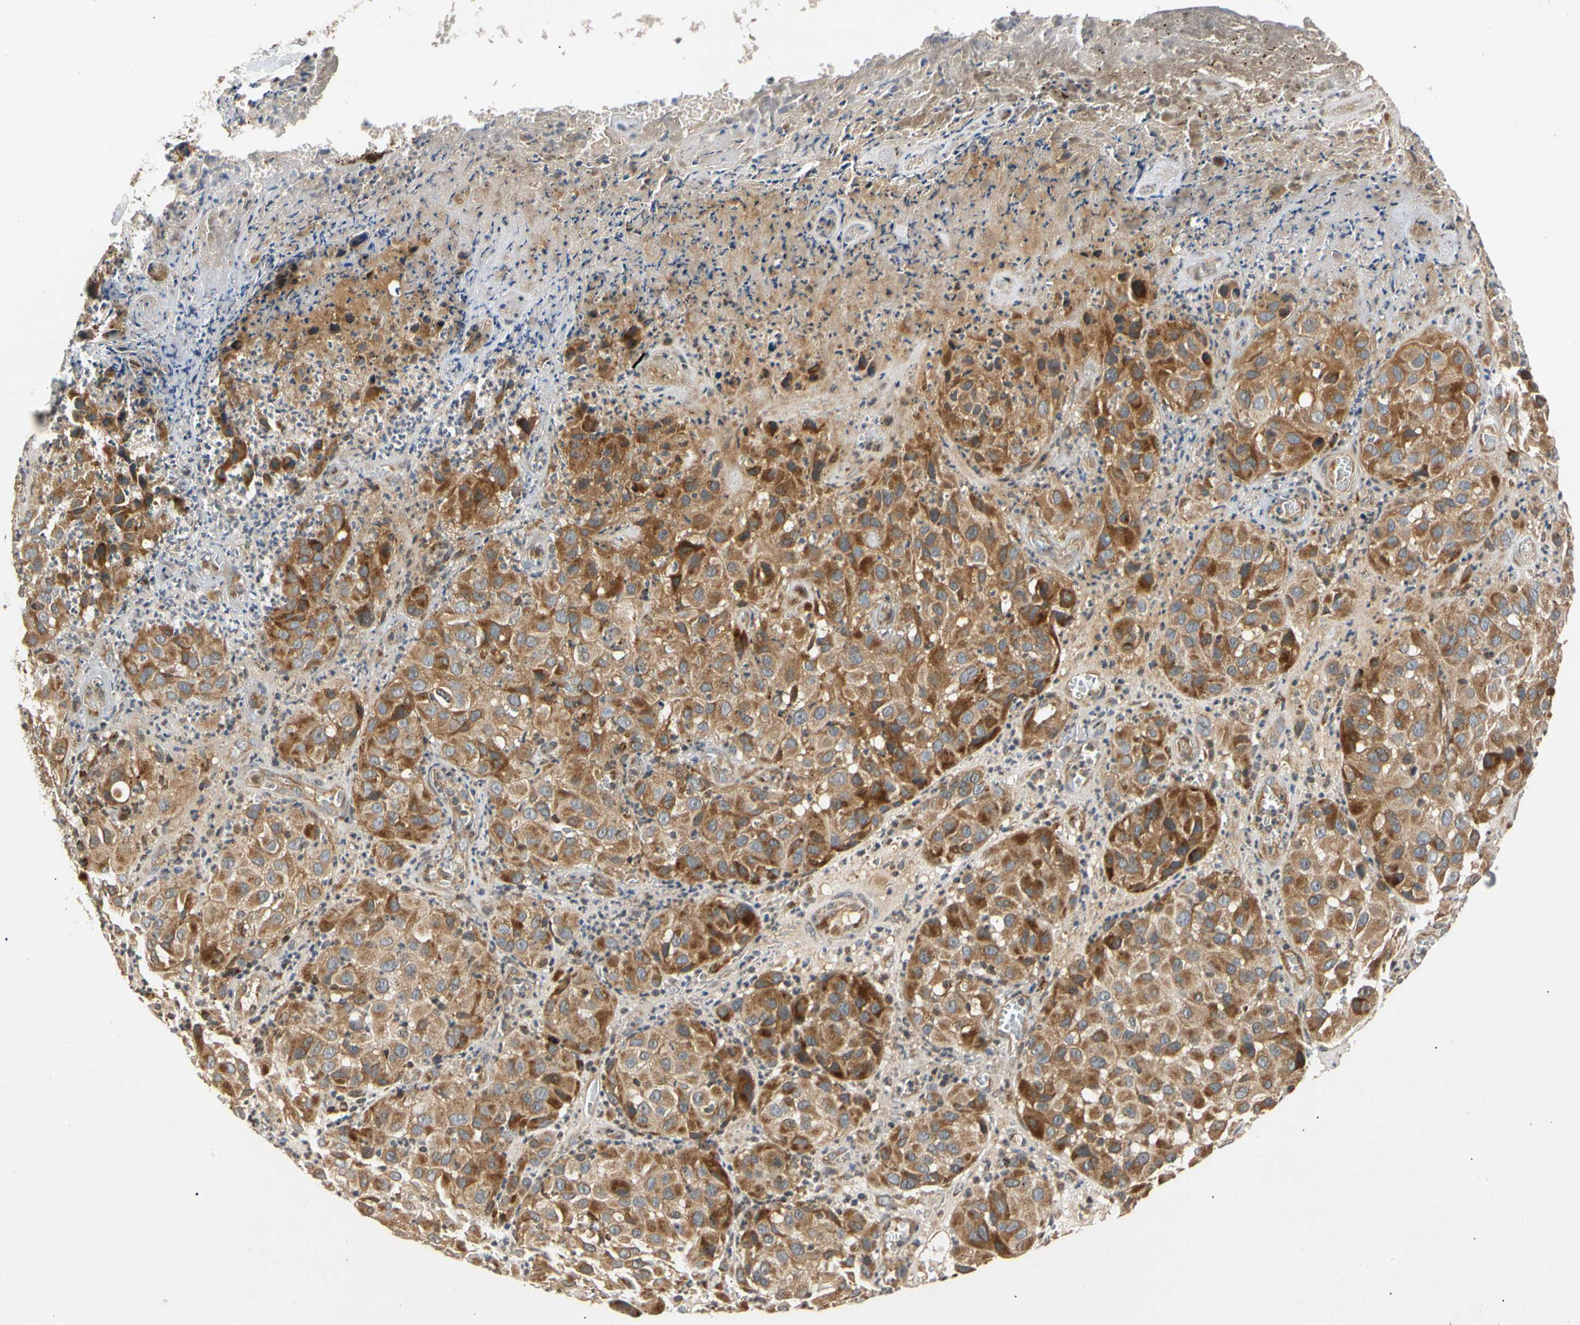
{"staining": {"intensity": "strong", "quantity": ">75%", "location": "cytoplasmic/membranous"}, "tissue": "melanoma", "cell_type": "Tumor cells", "image_type": "cancer", "snomed": [{"axis": "morphology", "description": "Malignant melanoma, NOS"}, {"axis": "topography", "description": "Skin"}], "caption": "Immunohistochemical staining of human melanoma reveals high levels of strong cytoplasmic/membranous expression in approximately >75% of tumor cells.", "gene": "MRPS22", "patient": {"sex": "female", "age": 21}}